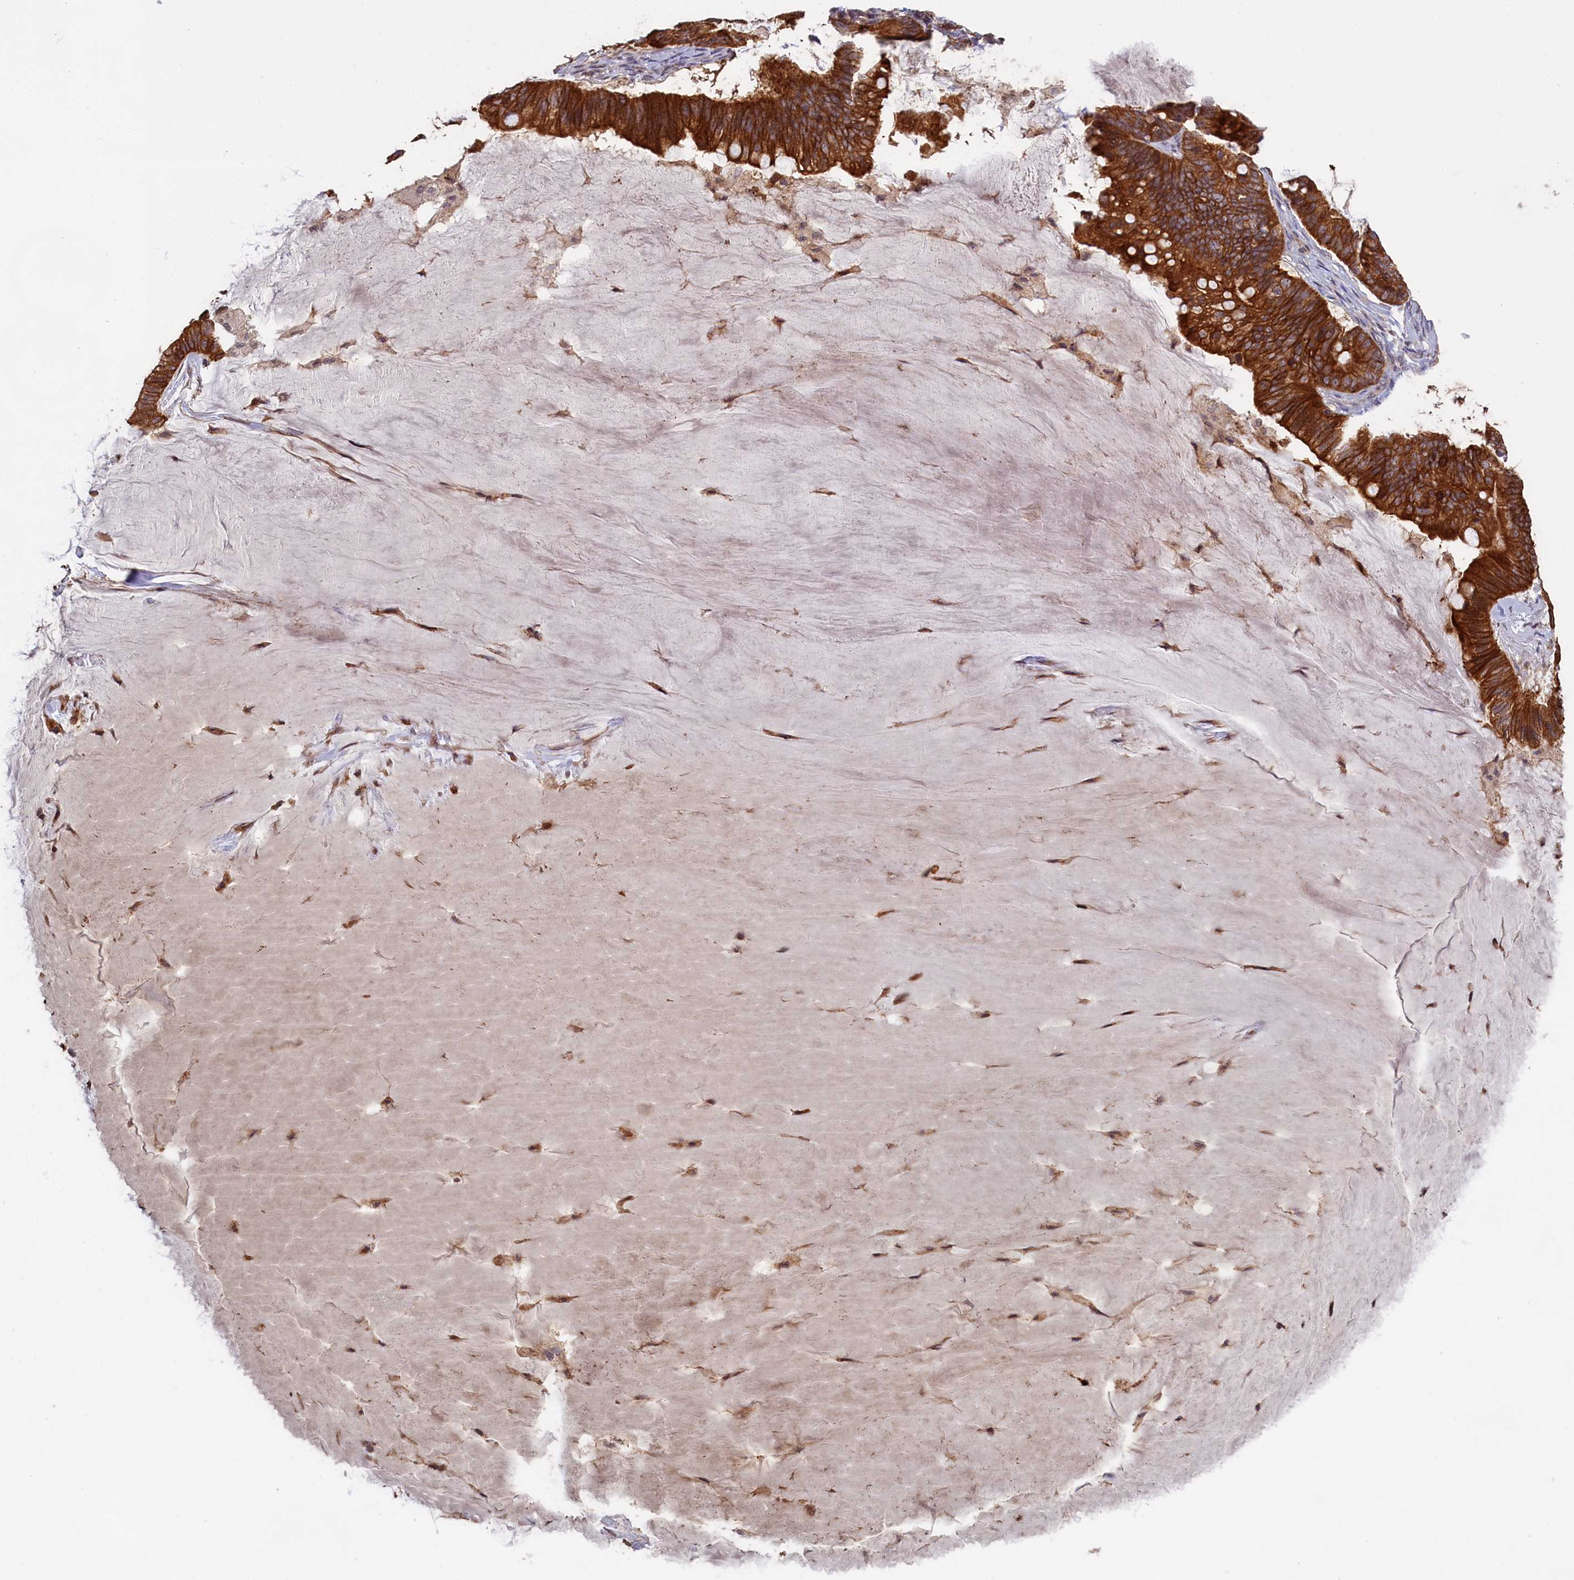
{"staining": {"intensity": "strong", "quantity": ">75%", "location": "cytoplasmic/membranous"}, "tissue": "ovarian cancer", "cell_type": "Tumor cells", "image_type": "cancer", "snomed": [{"axis": "morphology", "description": "Cystadenocarcinoma, mucinous, NOS"}, {"axis": "topography", "description": "Ovary"}], "caption": "Protein staining of ovarian cancer tissue exhibits strong cytoplasmic/membranous positivity in about >75% of tumor cells.", "gene": "DENND1B", "patient": {"sex": "female", "age": 61}}